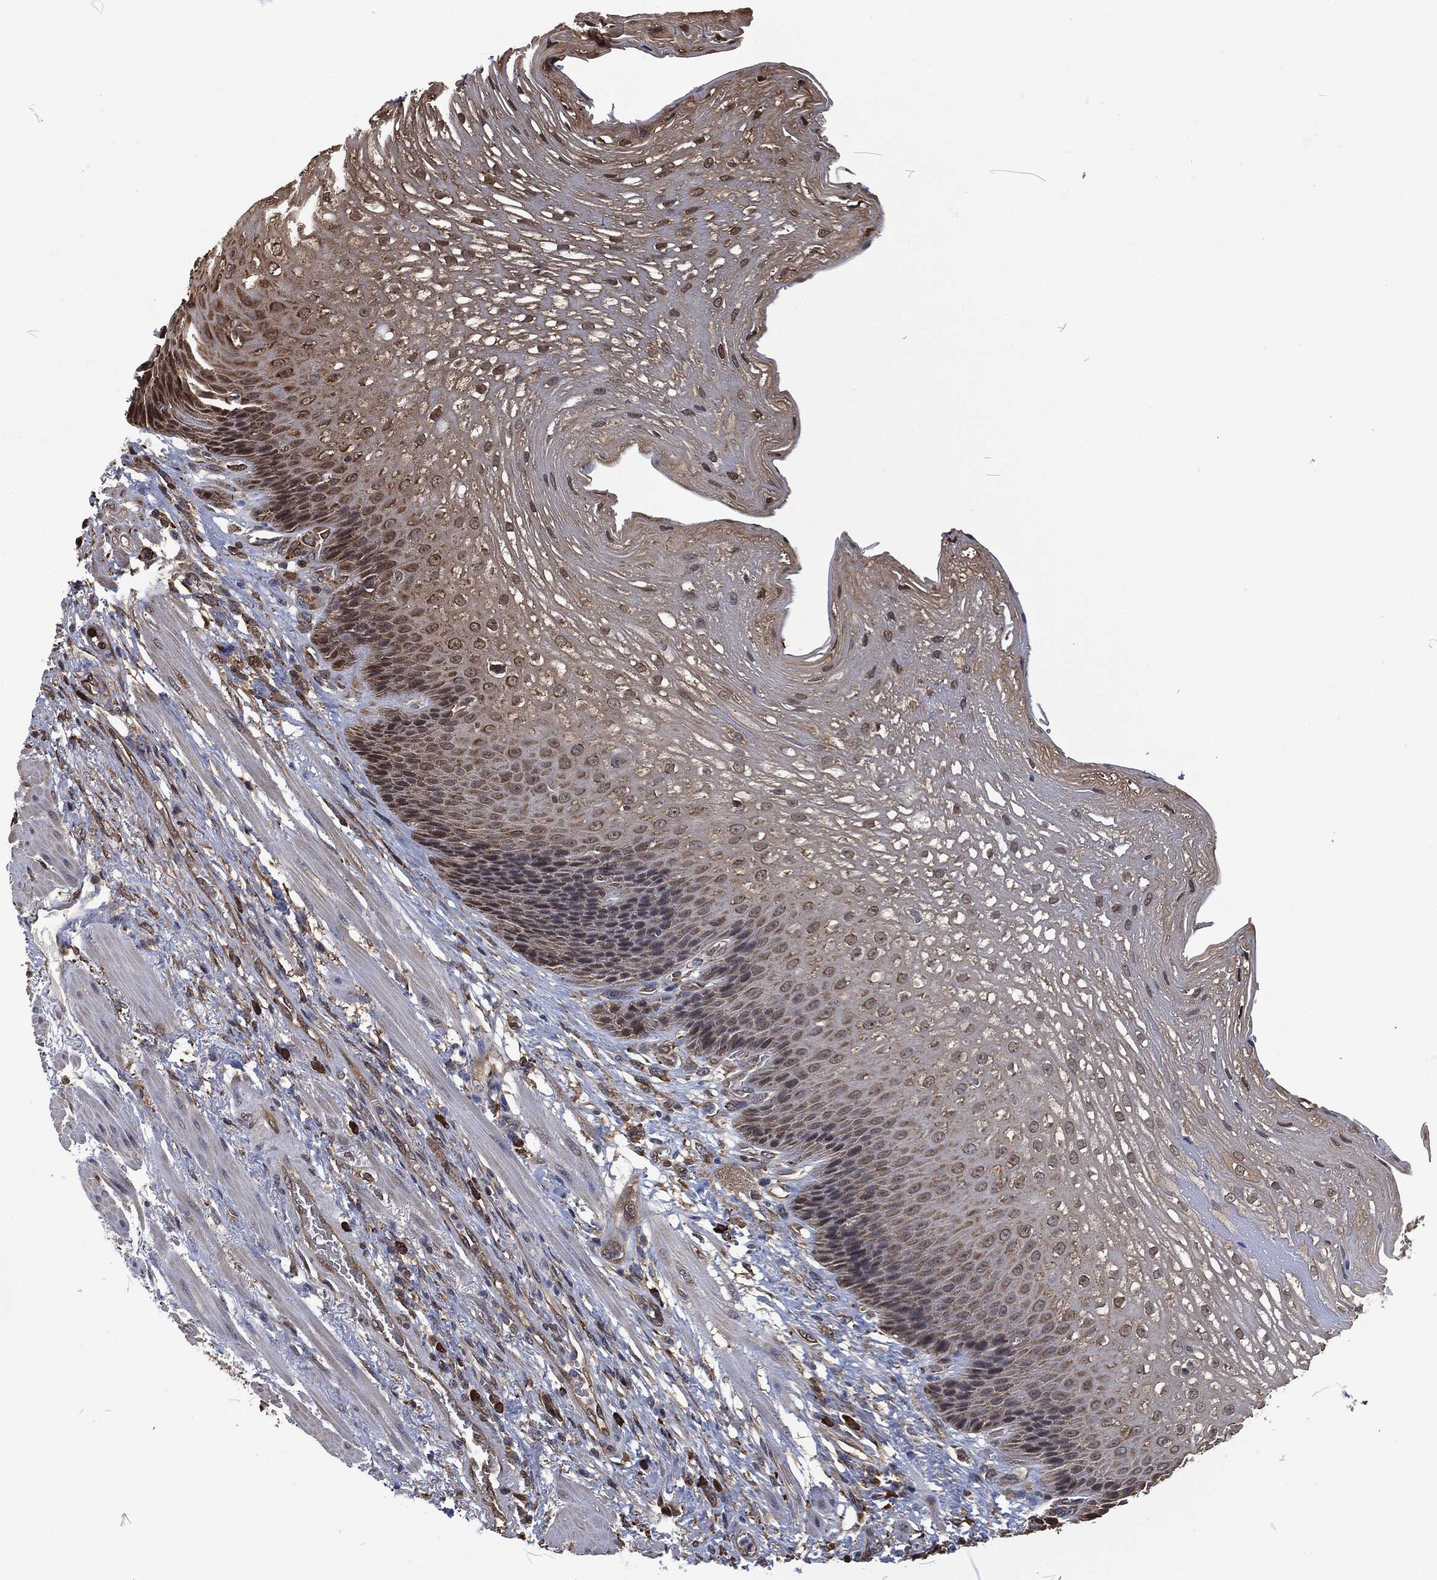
{"staining": {"intensity": "moderate", "quantity": "<25%", "location": "cytoplasmic/membranous"}, "tissue": "esophagus", "cell_type": "Squamous epithelial cells", "image_type": "normal", "snomed": [{"axis": "morphology", "description": "Normal tissue, NOS"}, {"axis": "topography", "description": "Esophagus"}], "caption": "Immunohistochemical staining of normal esophagus displays <25% levels of moderate cytoplasmic/membranous protein expression in approximately <25% of squamous epithelial cells. The protein of interest is stained brown, and the nuclei are stained in blue (DAB IHC with brightfield microscopy, high magnification).", "gene": "PRDX4", "patient": {"sex": "male", "age": 63}}